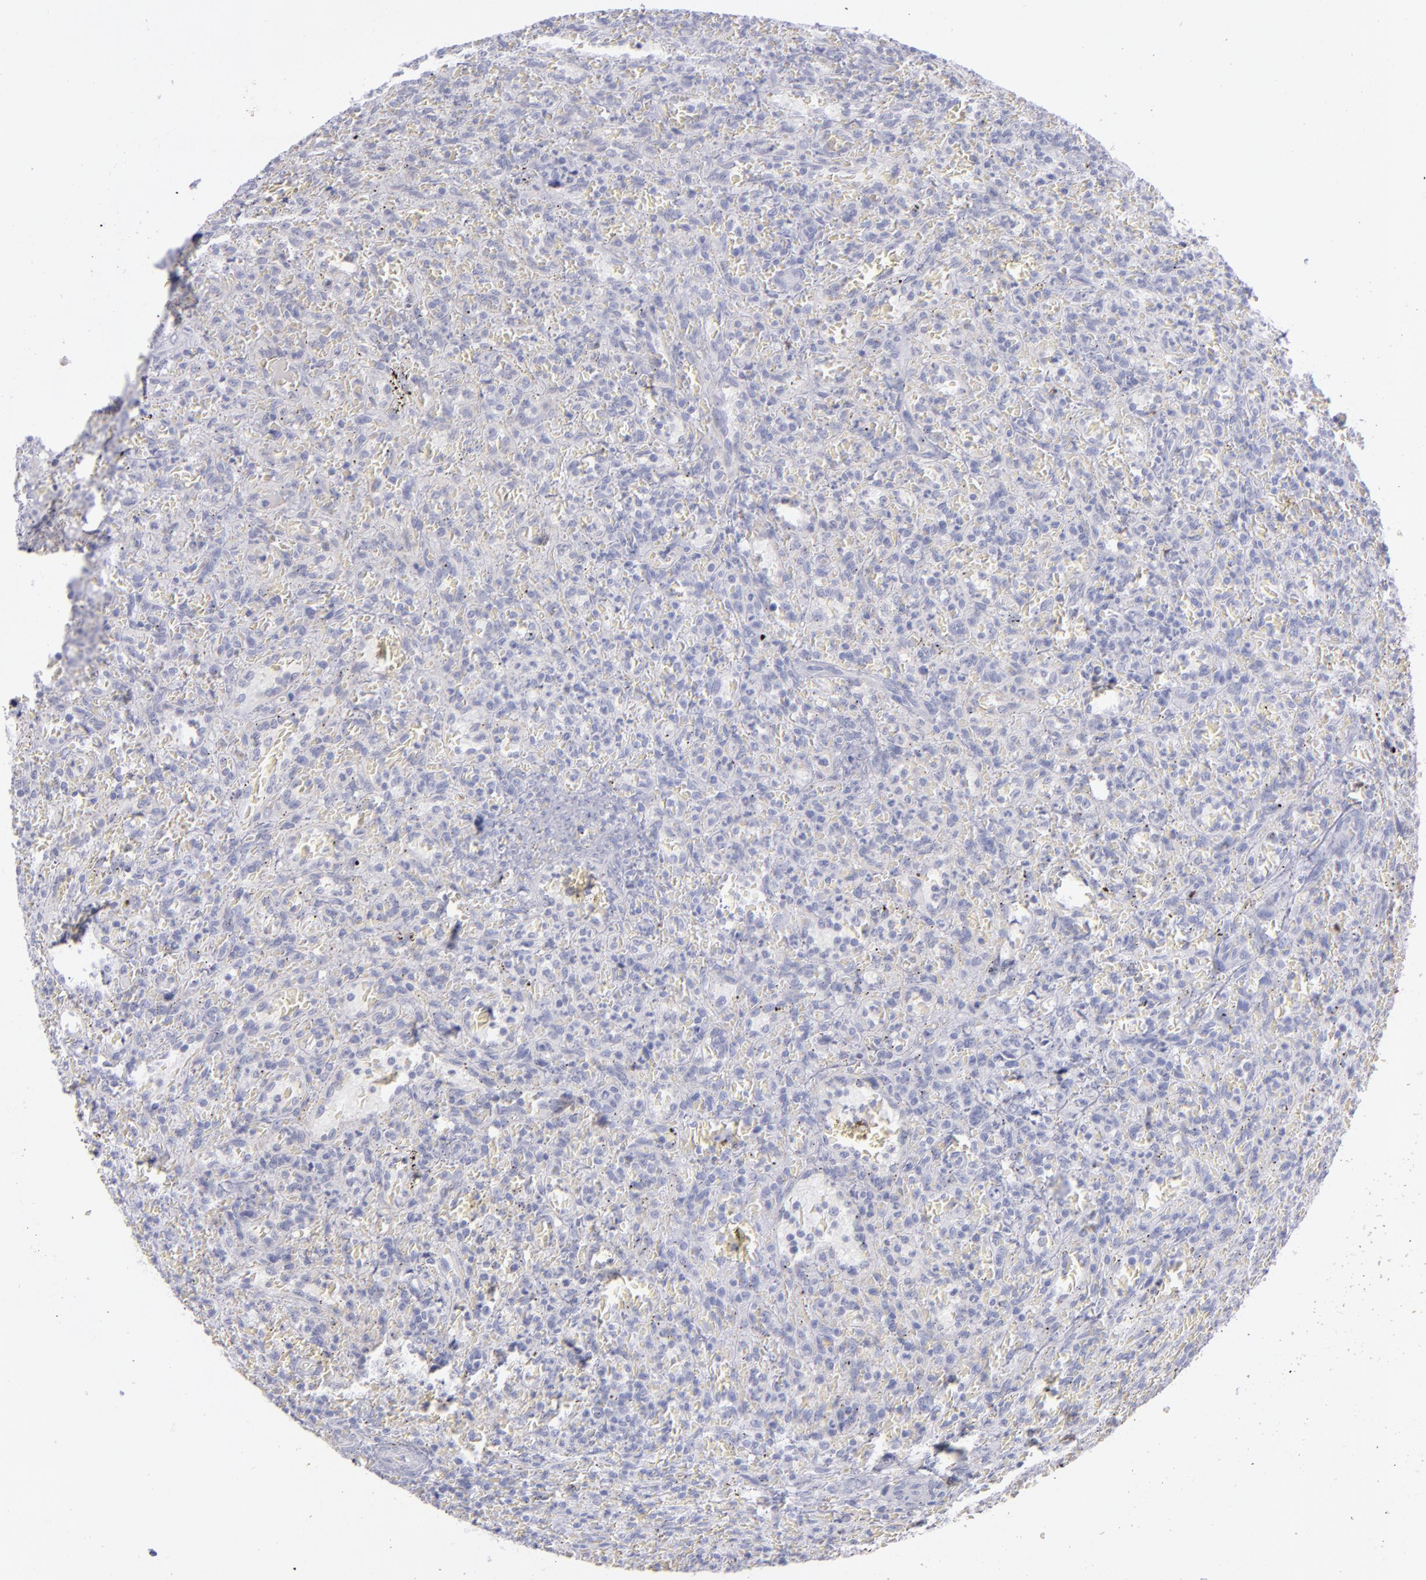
{"staining": {"intensity": "negative", "quantity": "none", "location": "none"}, "tissue": "lymphoma", "cell_type": "Tumor cells", "image_type": "cancer", "snomed": [{"axis": "morphology", "description": "Malignant lymphoma, non-Hodgkin's type, Low grade"}, {"axis": "topography", "description": "Spleen"}], "caption": "Malignant lymphoma, non-Hodgkin's type (low-grade) was stained to show a protein in brown. There is no significant positivity in tumor cells.", "gene": "ITGB4", "patient": {"sex": "female", "age": 64}}